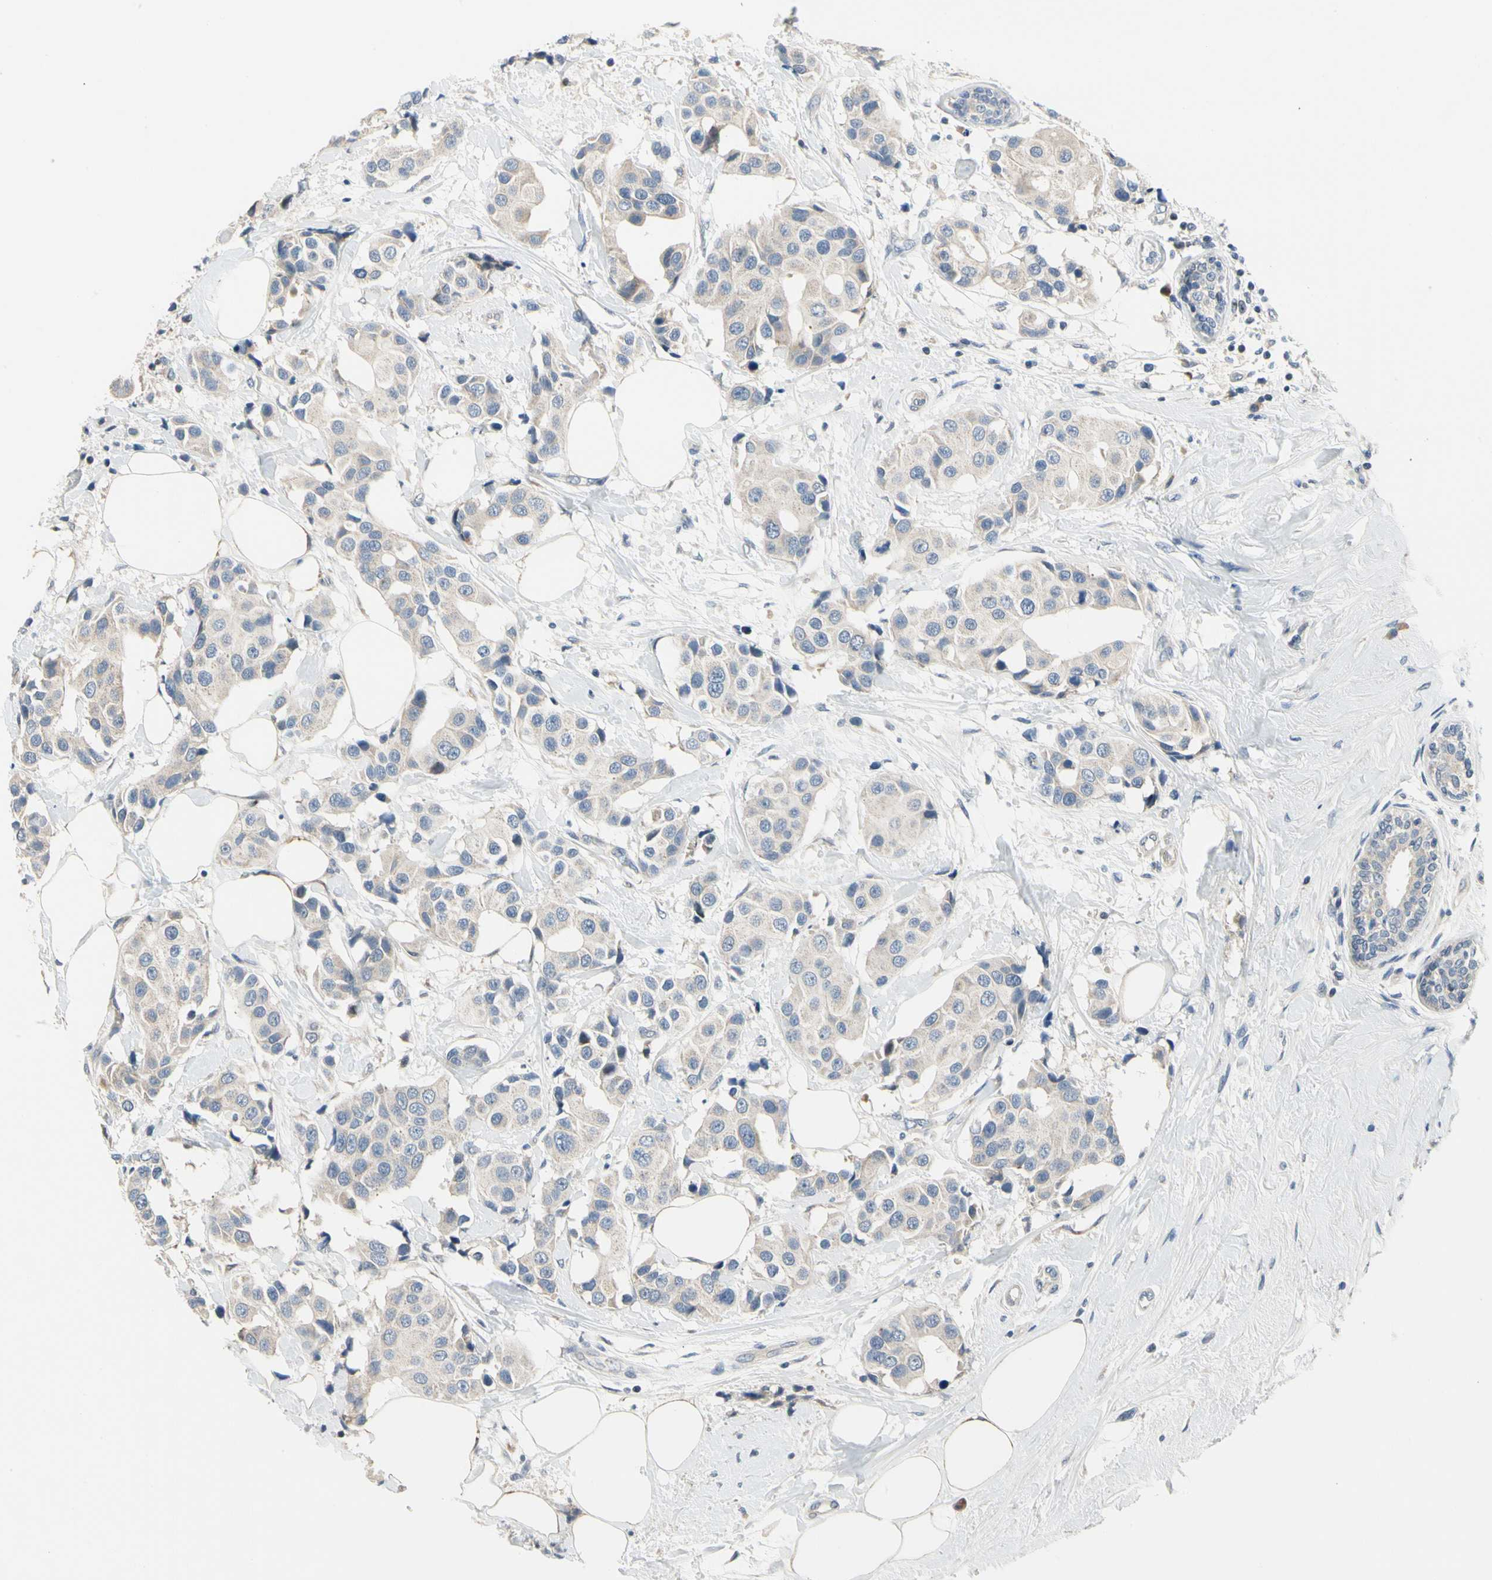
{"staining": {"intensity": "negative", "quantity": "none", "location": "none"}, "tissue": "breast cancer", "cell_type": "Tumor cells", "image_type": "cancer", "snomed": [{"axis": "morphology", "description": "Normal tissue, NOS"}, {"axis": "morphology", "description": "Duct carcinoma"}, {"axis": "topography", "description": "Breast"}], "caption": "Breast invasive ductal carcinoma was stained to show a protein in brown. There is no significant positivity in tumor cells. (DAB immunohistochemistry visualized using brightfield microscopy, high magnification).", "gene": "NFASC", "patient": {"sex": "female", "age": 39}}